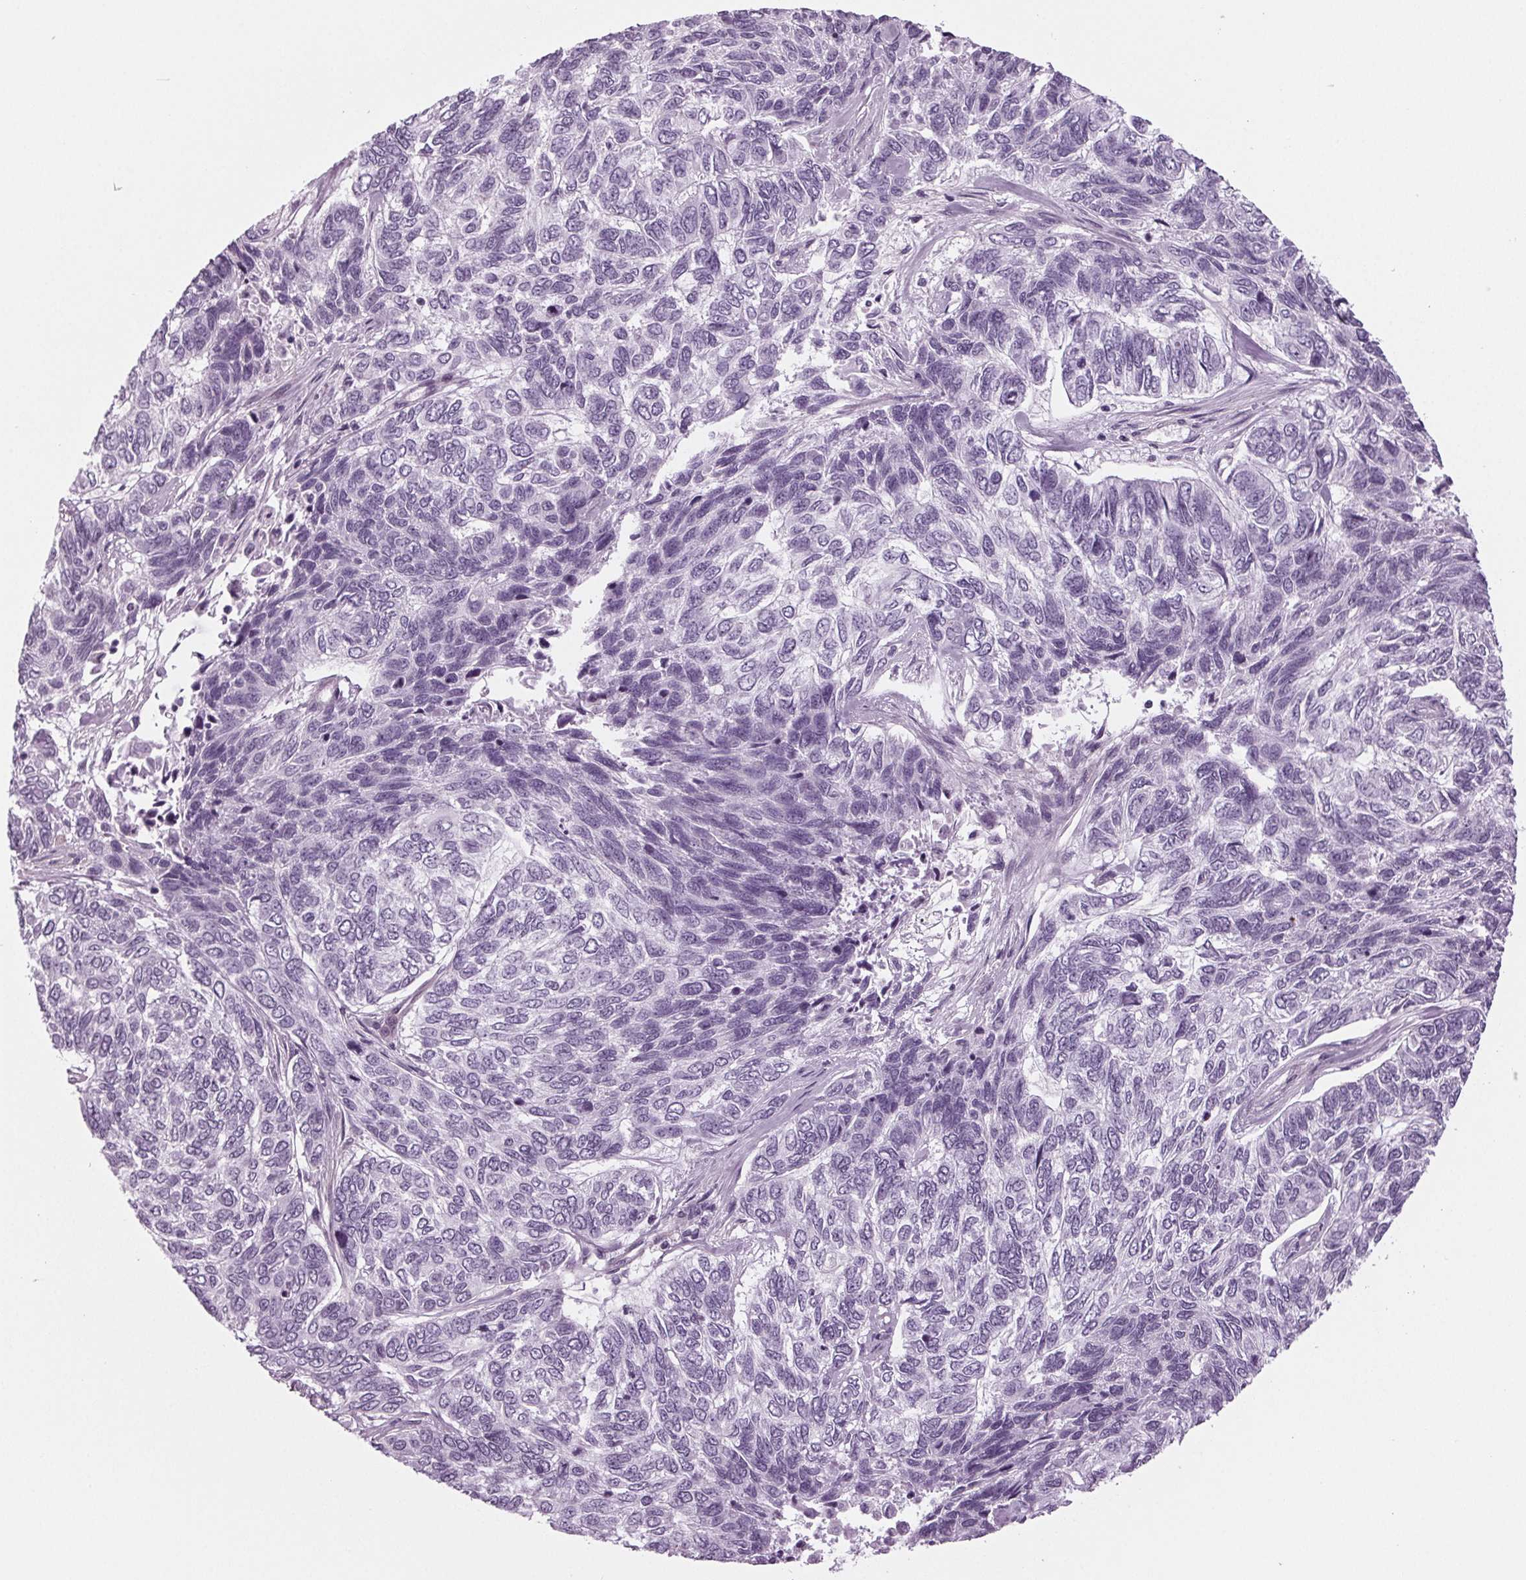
{"staining": {"intensity": "negative", "quantity": "none", "location": "none"}, "tissue": "skin cancer", "cell_type": "Tumor cells", "image_type": "cancer", "snomed": [{"axis": "morphology", "description": "Basal cell carcinoma"}, {"axis": "topography", "description": "Skin"}], "caption": "Protein analysis of skin cancer exhibits no significant expression in tumor cells.", "gene": "BHLHE22", "patient": {"sex": "female", "age": 65}}